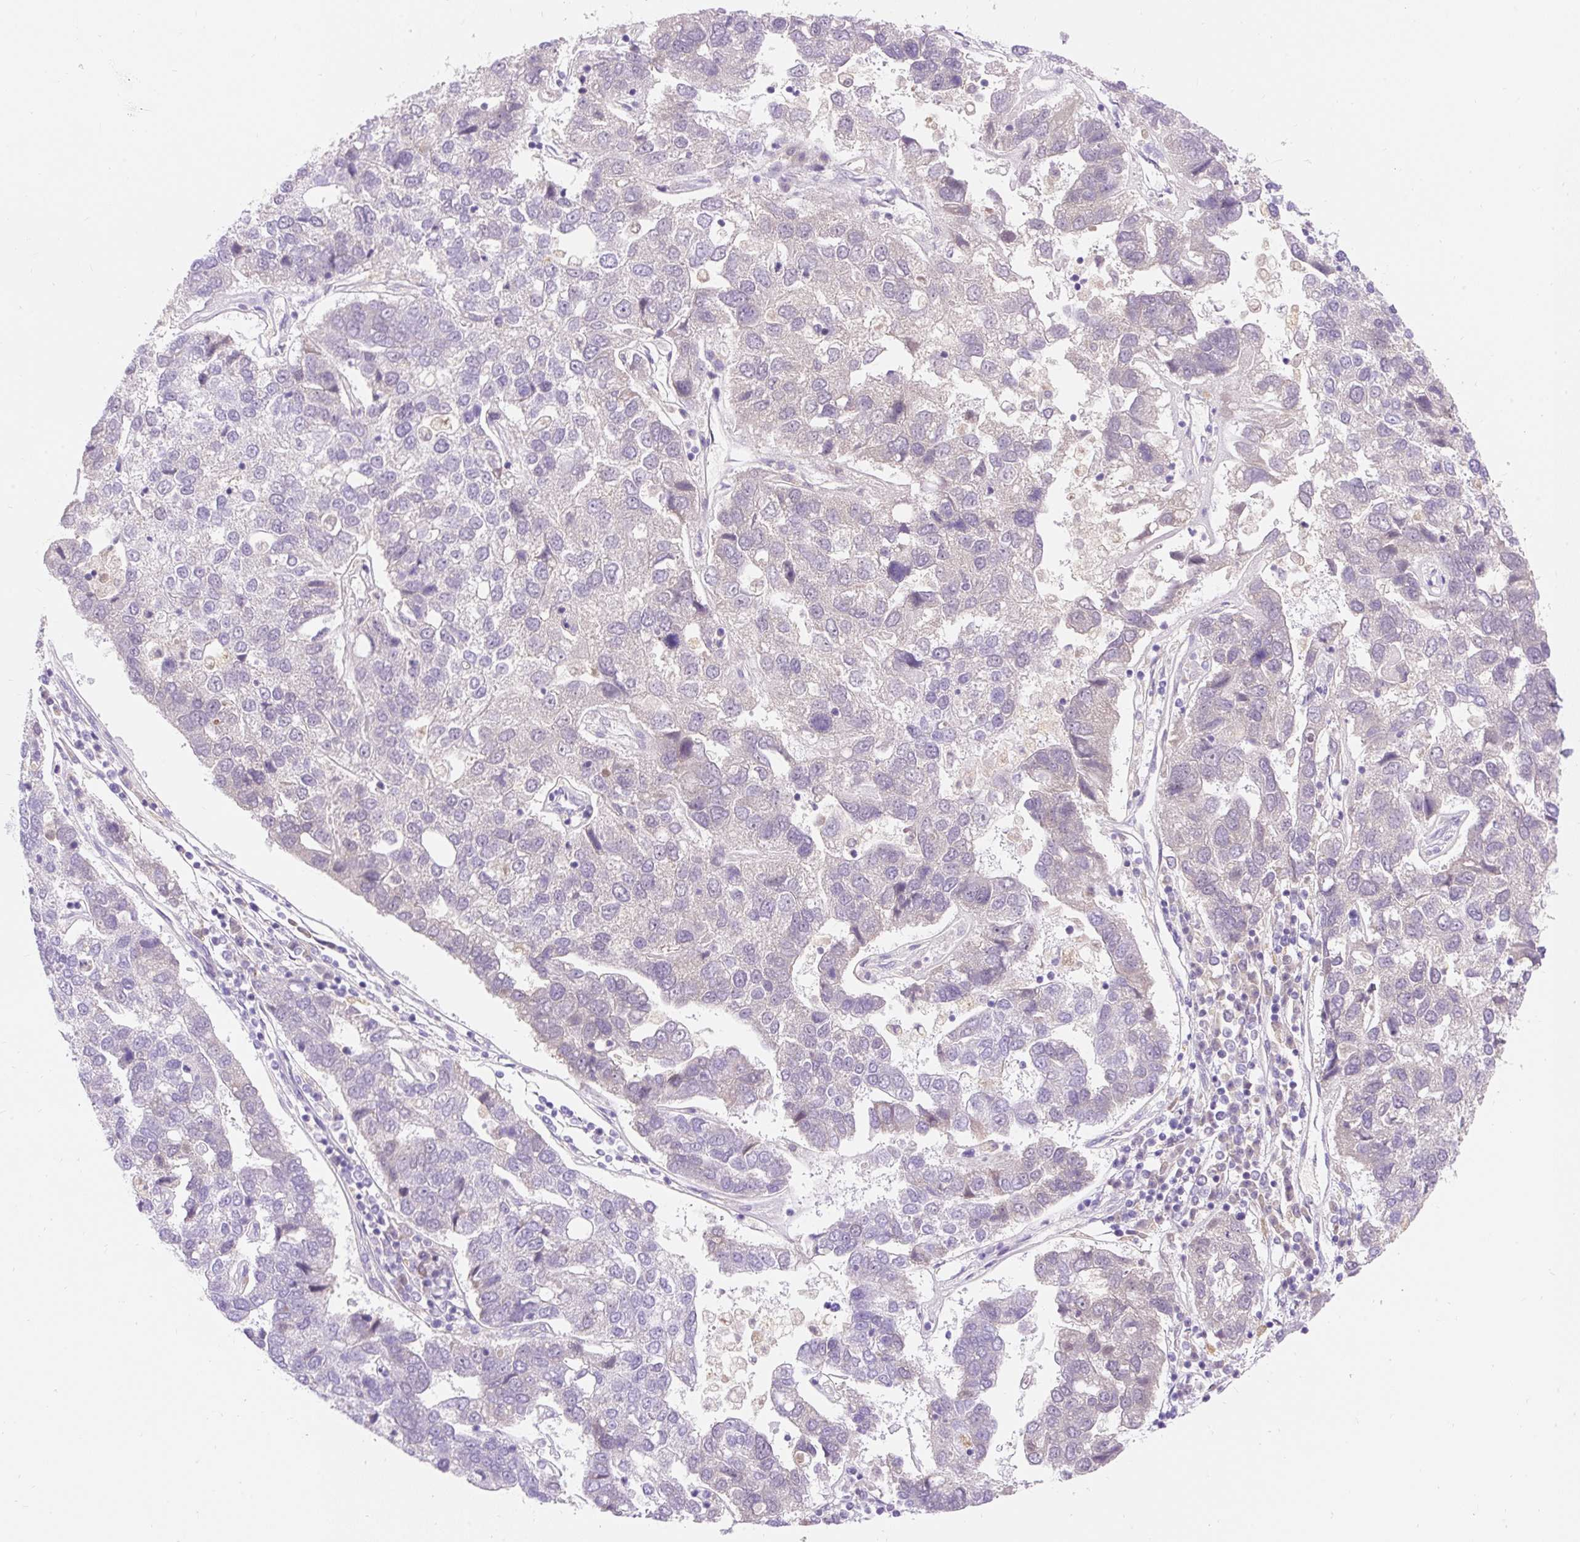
{"staining": {"intensity": "negative", "quantity": "none", "location": "none"}, "tissue": "pancreatic cancer", "cell_type": "Tumor cells", "image_type": "cancer", "snomed": [{"axis": "morphology", "description": "Adenocarcinoma, NOS"}, {"axis": "topography", "description": "Pancreas"}], "caption": "An image of adenocarcinoma (pancreatic) stained for a protein reveals no brown staining in tumor cells.", "gene": "TMEM150C", "patient": {"sex": "female", "age": 61}}